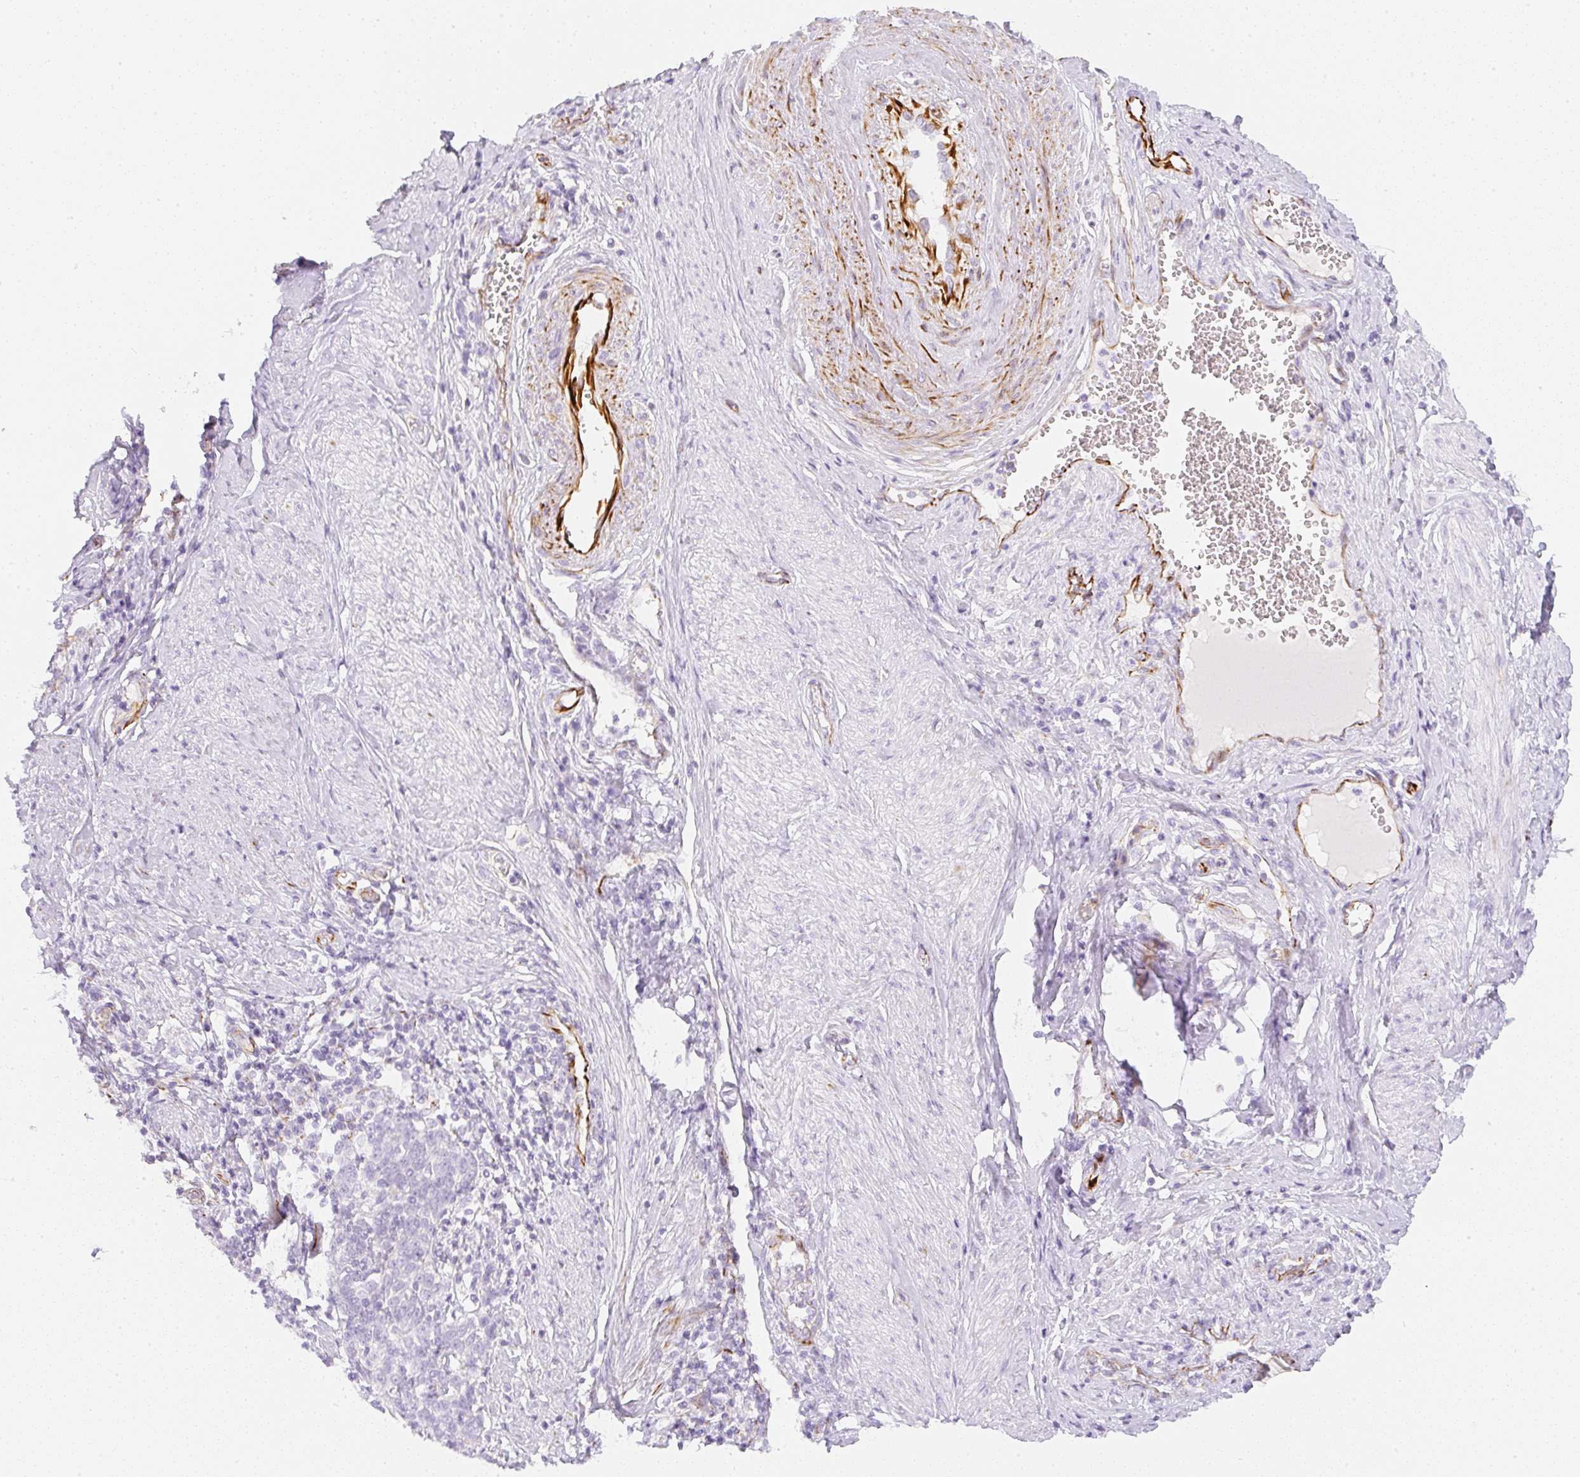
{"staining": {"intensity": "negative", "quantity": "none", "location": "none"}, "tissue": "cervical cancer", "cell_type": "Tumor cells", "image_type": "cancer", "snomed": [{"axis": "morphology", "description": "Squamous cell carcinoma, NOS"}, {"axis": "topography", "description": "Cervix"}], "caption": "Cervical cancer stained for a protein using immunohistochemistry (IHC) shows no expression tumor cells.", "gene": "ZNF689", "patient": {"sex": "female", "age": 39}}